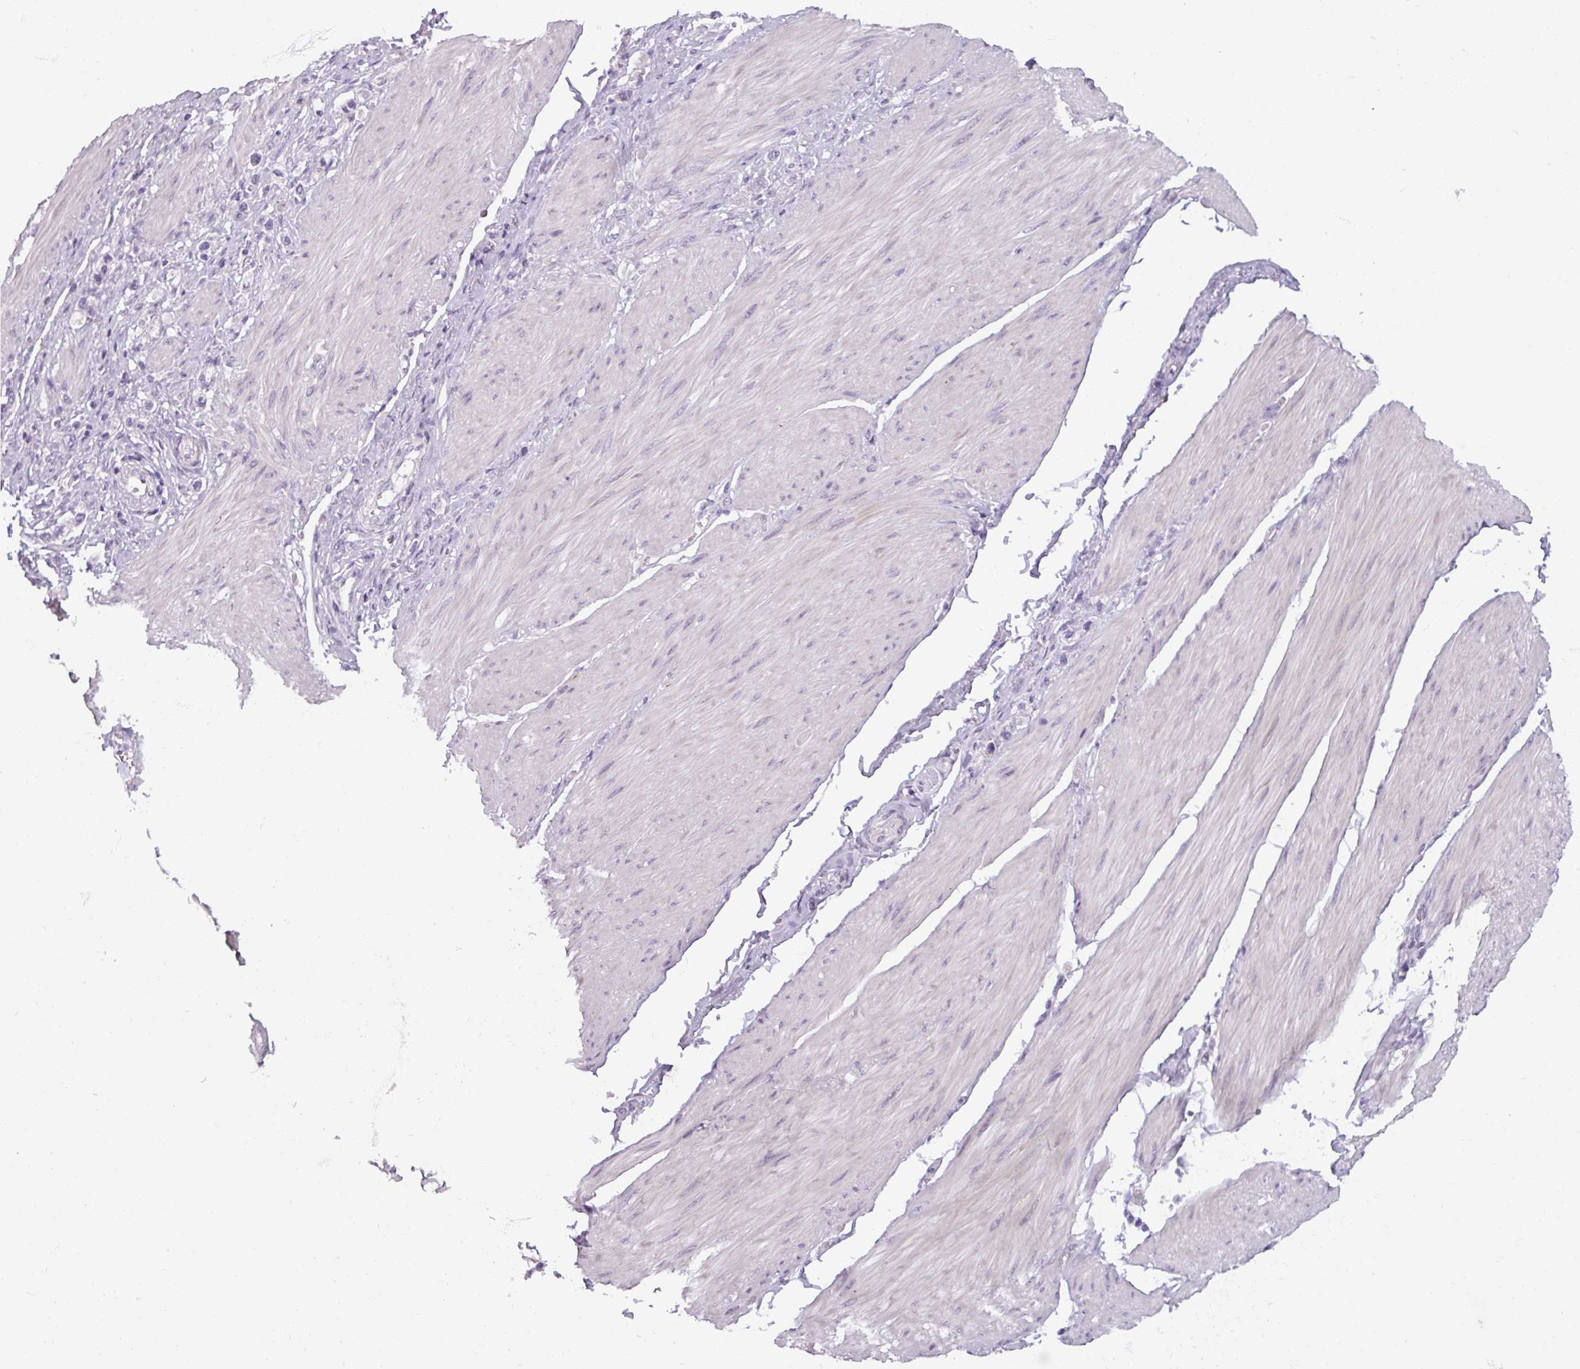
{"staining": {"intensity": "negative", "quantity": "none", "location": "none"}, "tissue": "stomach cancer", "cell_type": "Tumor cells", "image_type": "cancer", "snomed": [{"axis": "morphology", "description": "Adenocarcinoma, NOS"}, {"axis": "topography", "description": "Stomach"}], "caption": "Protein analysis of stomach cancer reveals no significant staining in tumor cells.", "gene": "SMIM11", "patient": {"sex": "female", "age": 65}}